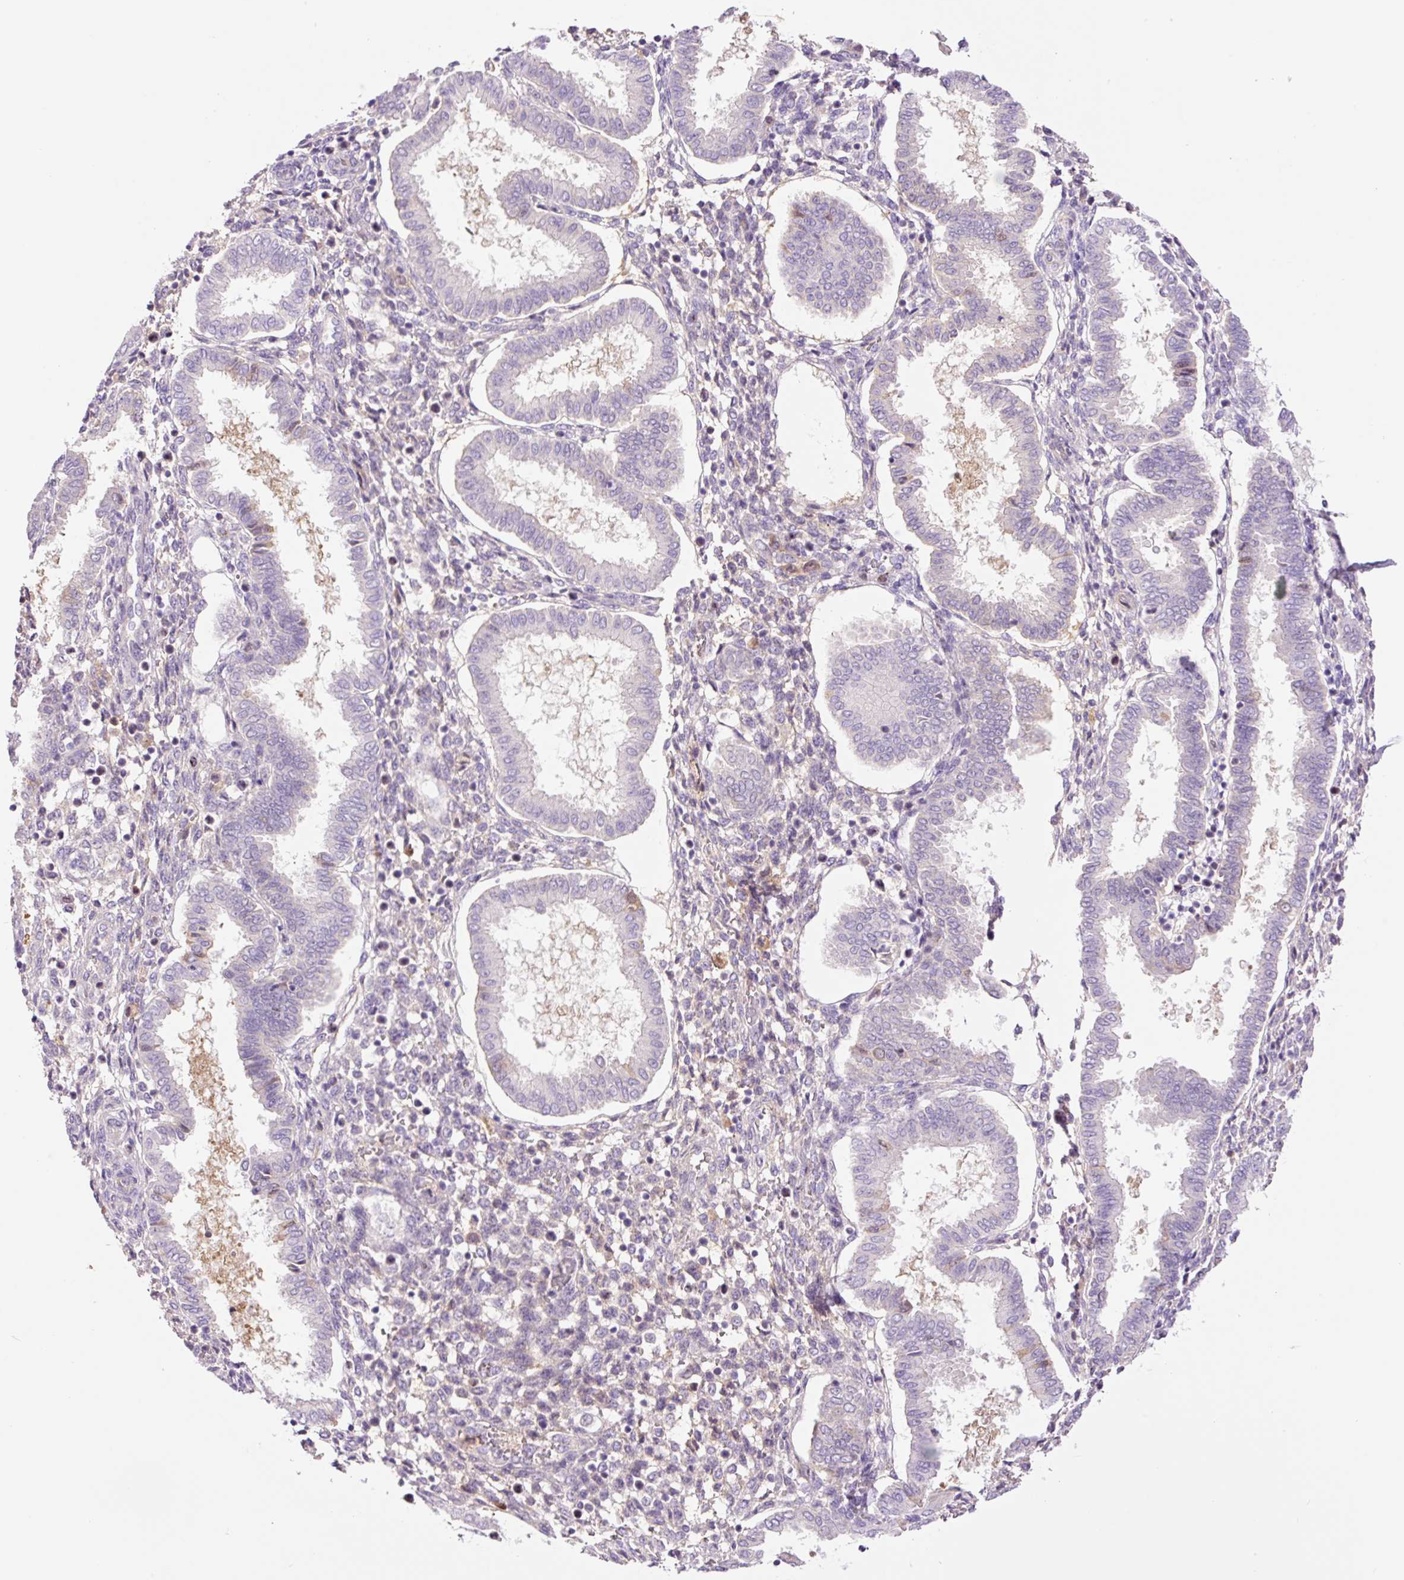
{"staining": {"intensity": "negative", "quantity": "none", "location": "none"}, "tissue": "endometrium", "cell_type": "Cells in endometrial stroma", "image_type": "normal", "snomed": [{"axis": "morphology", "description": "Normal tissue, NOS"}, {"axis": "topography", "description": "Endometrium"}], "caption": "This is an IHC histopathology image of benign endometrium. There is no staining in cells in endometrial stroma.", "gene": "DPPA4", "patient": {"sex": "female", "age": 24}}